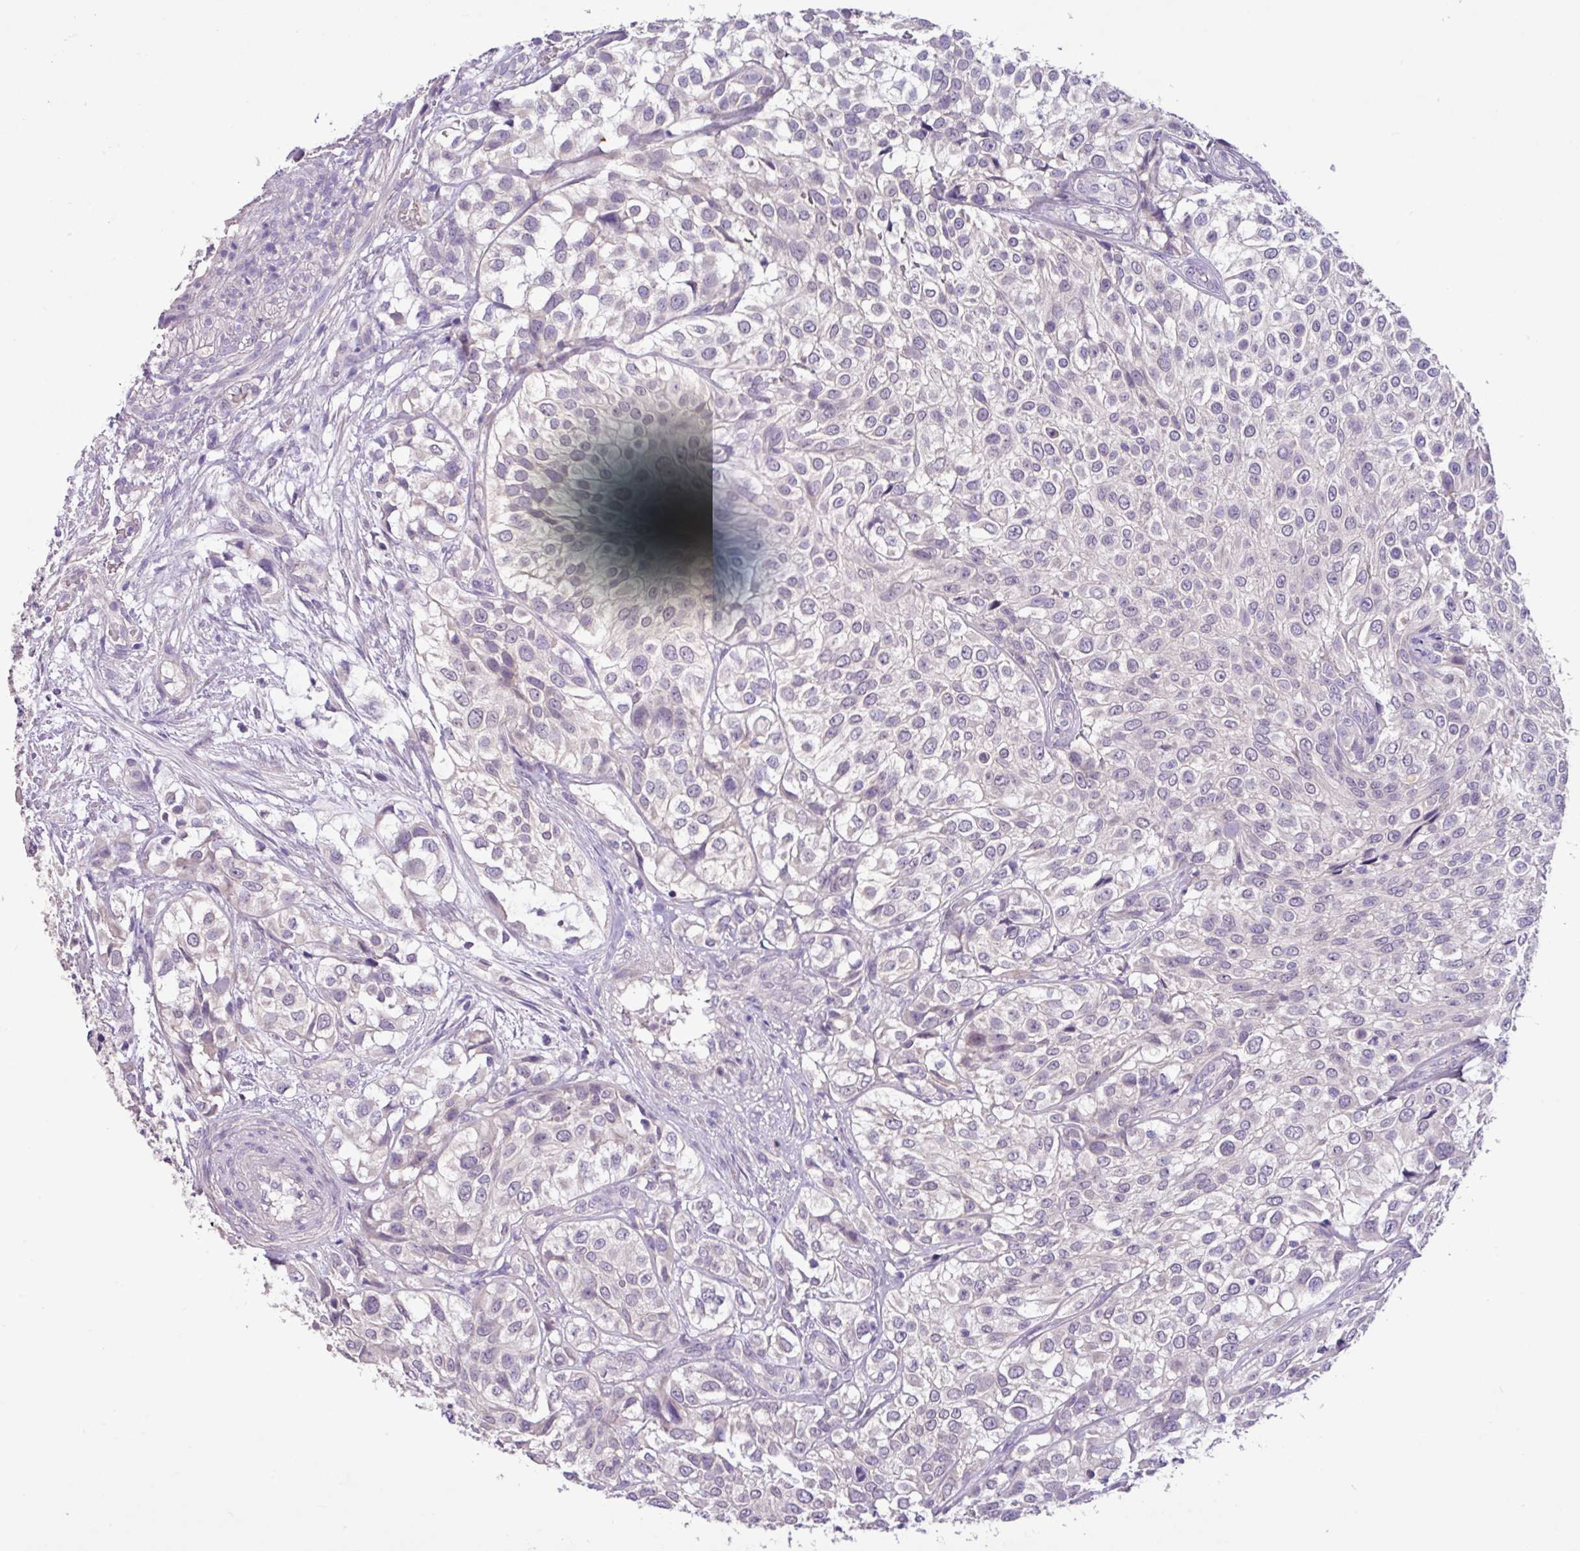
{"staining": {"intensity": "negative", "quantity": "none", "location": "none"}, "tissue": "urothelial cancer", "cell_type": "Tumor cells", "image_type": "cancer", "snomed": [{"axis": "morphology", "description": "Urothelial carcinoma, High grade"}, {"axis": "topography", "description": "Urinary bladder"}], "caption": "DAB immunohistochemical staining of human urothelial carcinoma (high-grade) displays no significant positivity in tumor cells.", "gene": "PAX8", "patient": {"sex": "male", "age": 56}}